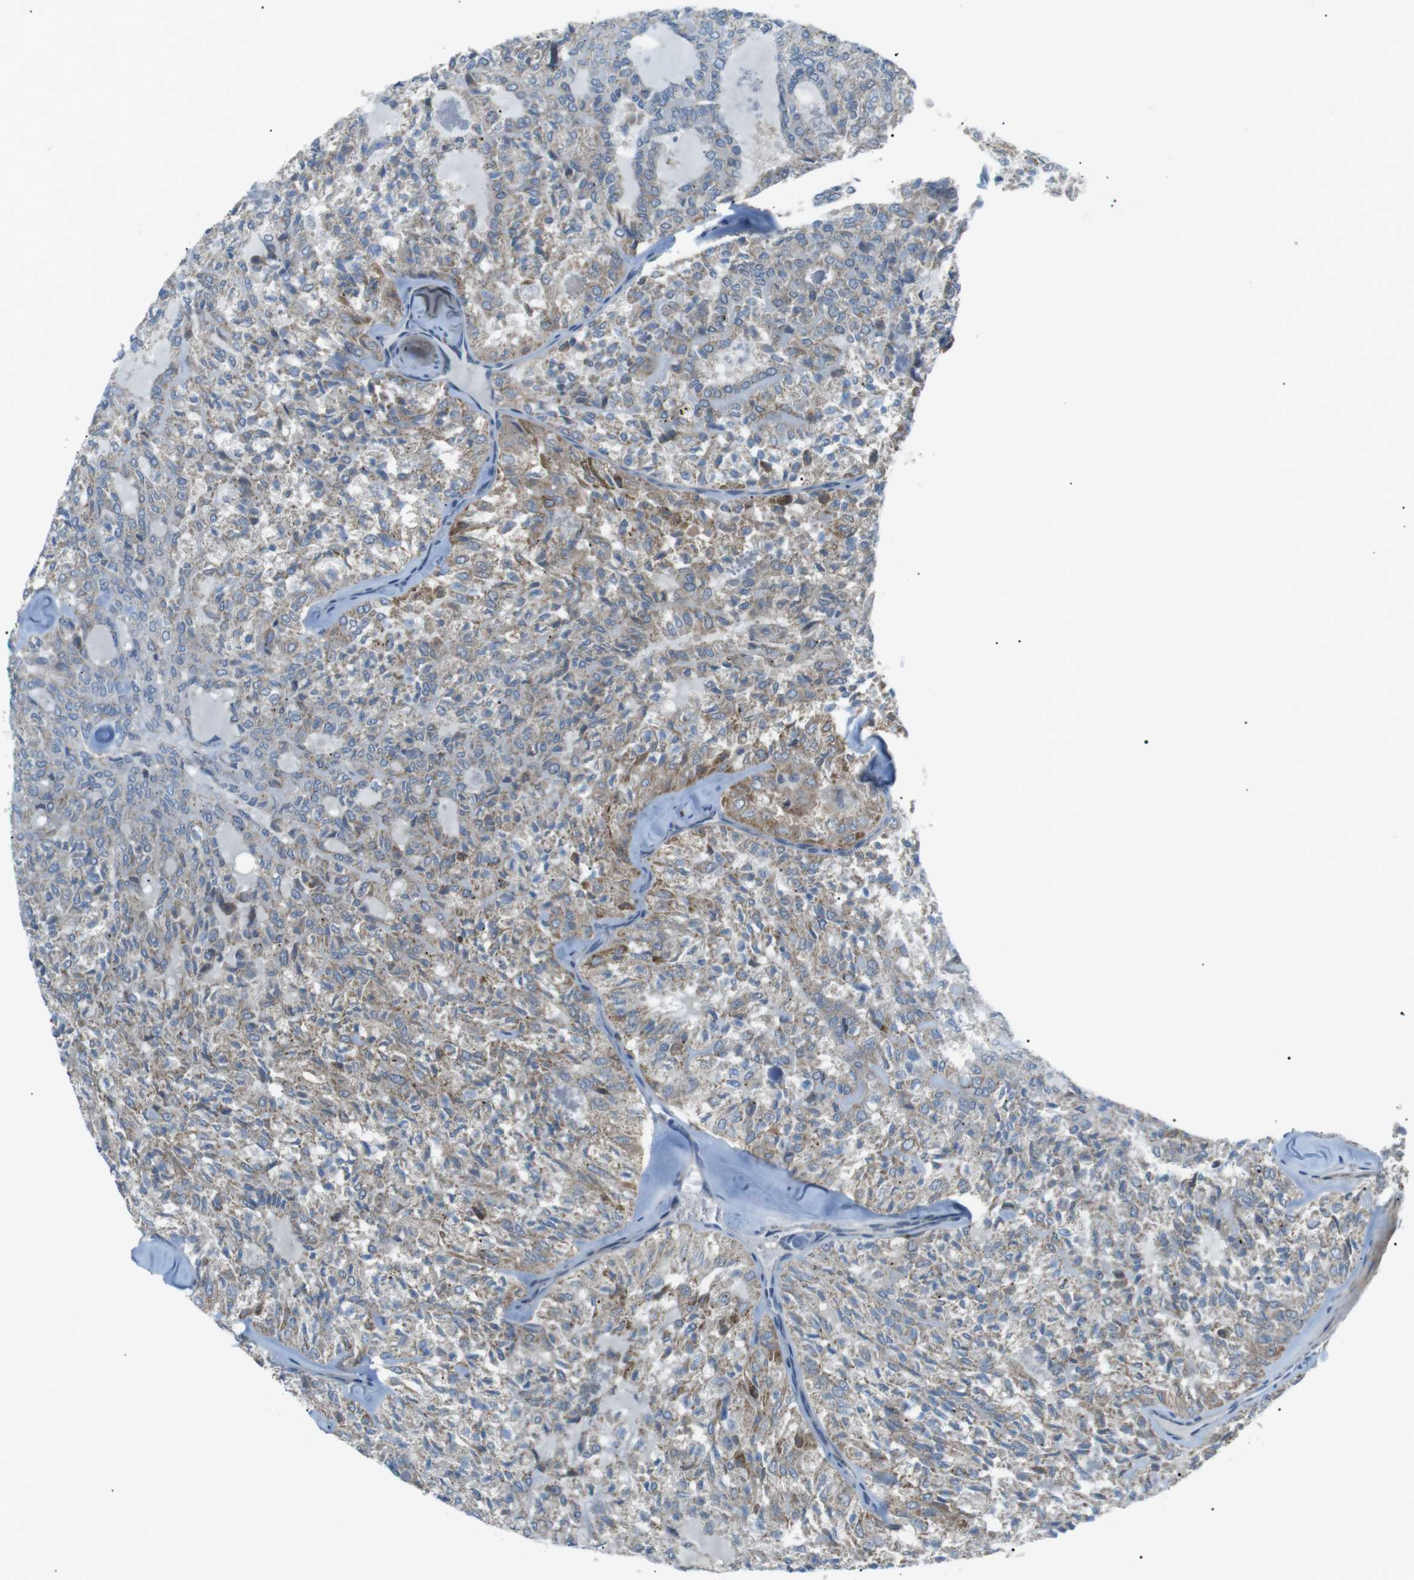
{"staining": {"intensity": "moderate", "quantity": "<25%", "location": "cytoplasmic/membranous"}, "tissue": "thyroid cancer", "cell_type": "Tumor cells", "image_type": "cancer", "snomed": [{"axis": "morphology", "description": "Follicular adenoma carcinoma, NOS"}, {"axis": "topography", "description": "Thyroid gland"}], "caption": "Protein staining of thyroid cancer (follicular adenoma carcinoma) tissue shows moderate cytoplasmic/membranous expression in about <25% of tumor cells. (Brightfield microscopy of DAB IHC at high magnification).", "gene": "ARID5B", "patient": {"sex": "male", "age": 75}}